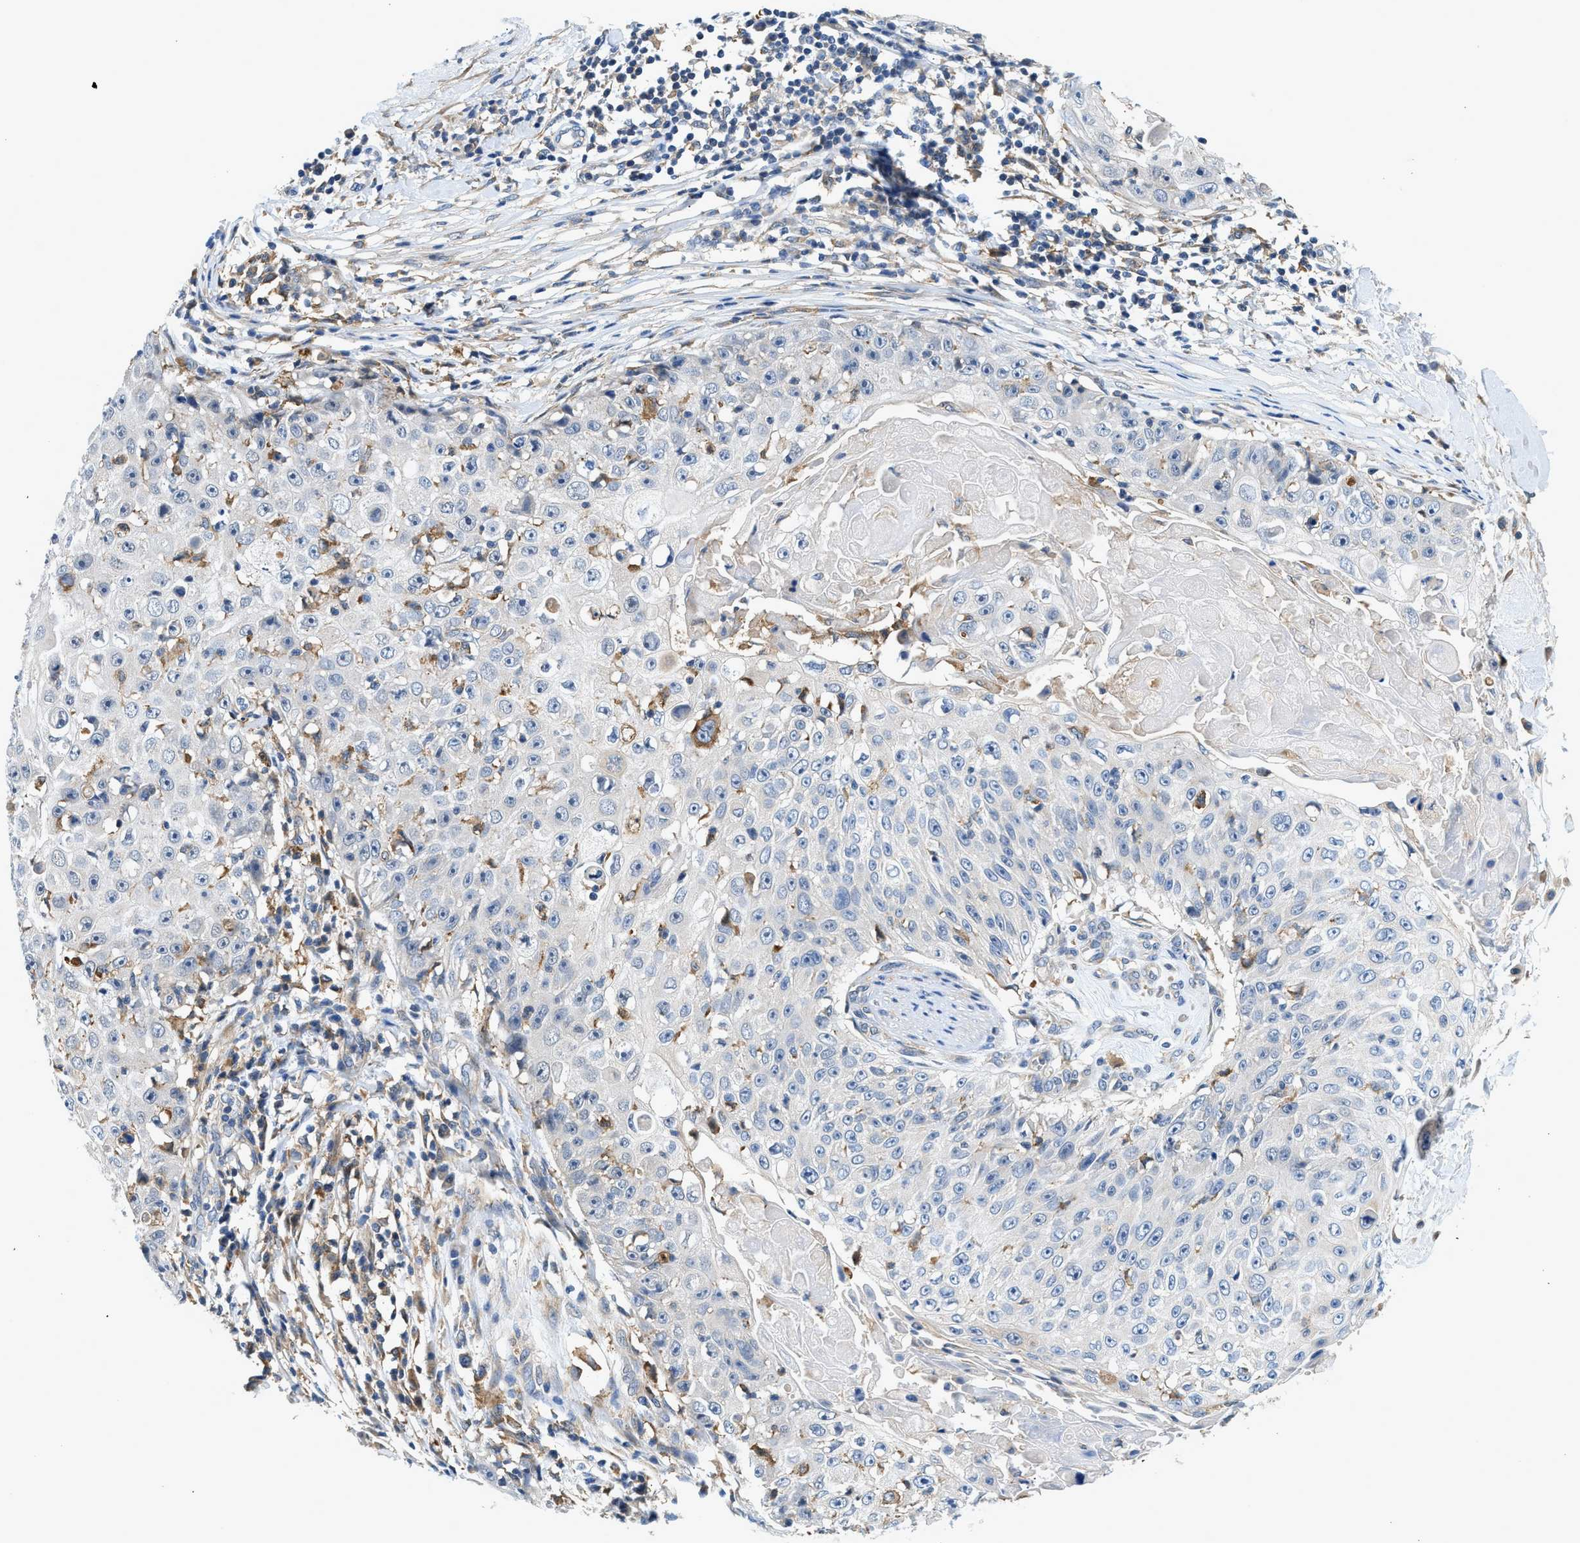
{"staining": {"intensity": "moderate", "quantity": "<25%", "location": "cytoplasmic/membranous"}, "tissue": "skin cancer", "cell_type": "Tumor cells", "image_type": "cancer", "snomed": [{"axis": "morphology", "description": "Squamous cell carcinoma, NOS"}, {"axis": "topography", "description": "Skin"}], "caption": "An image of squamous cell carcinoma (skin) stained for a protein reveals moderate cytoplasmic/membranous brown staining in tumor cells.", "gene": "LPIN2", "patient": {"sex": "male", "age": 86}}